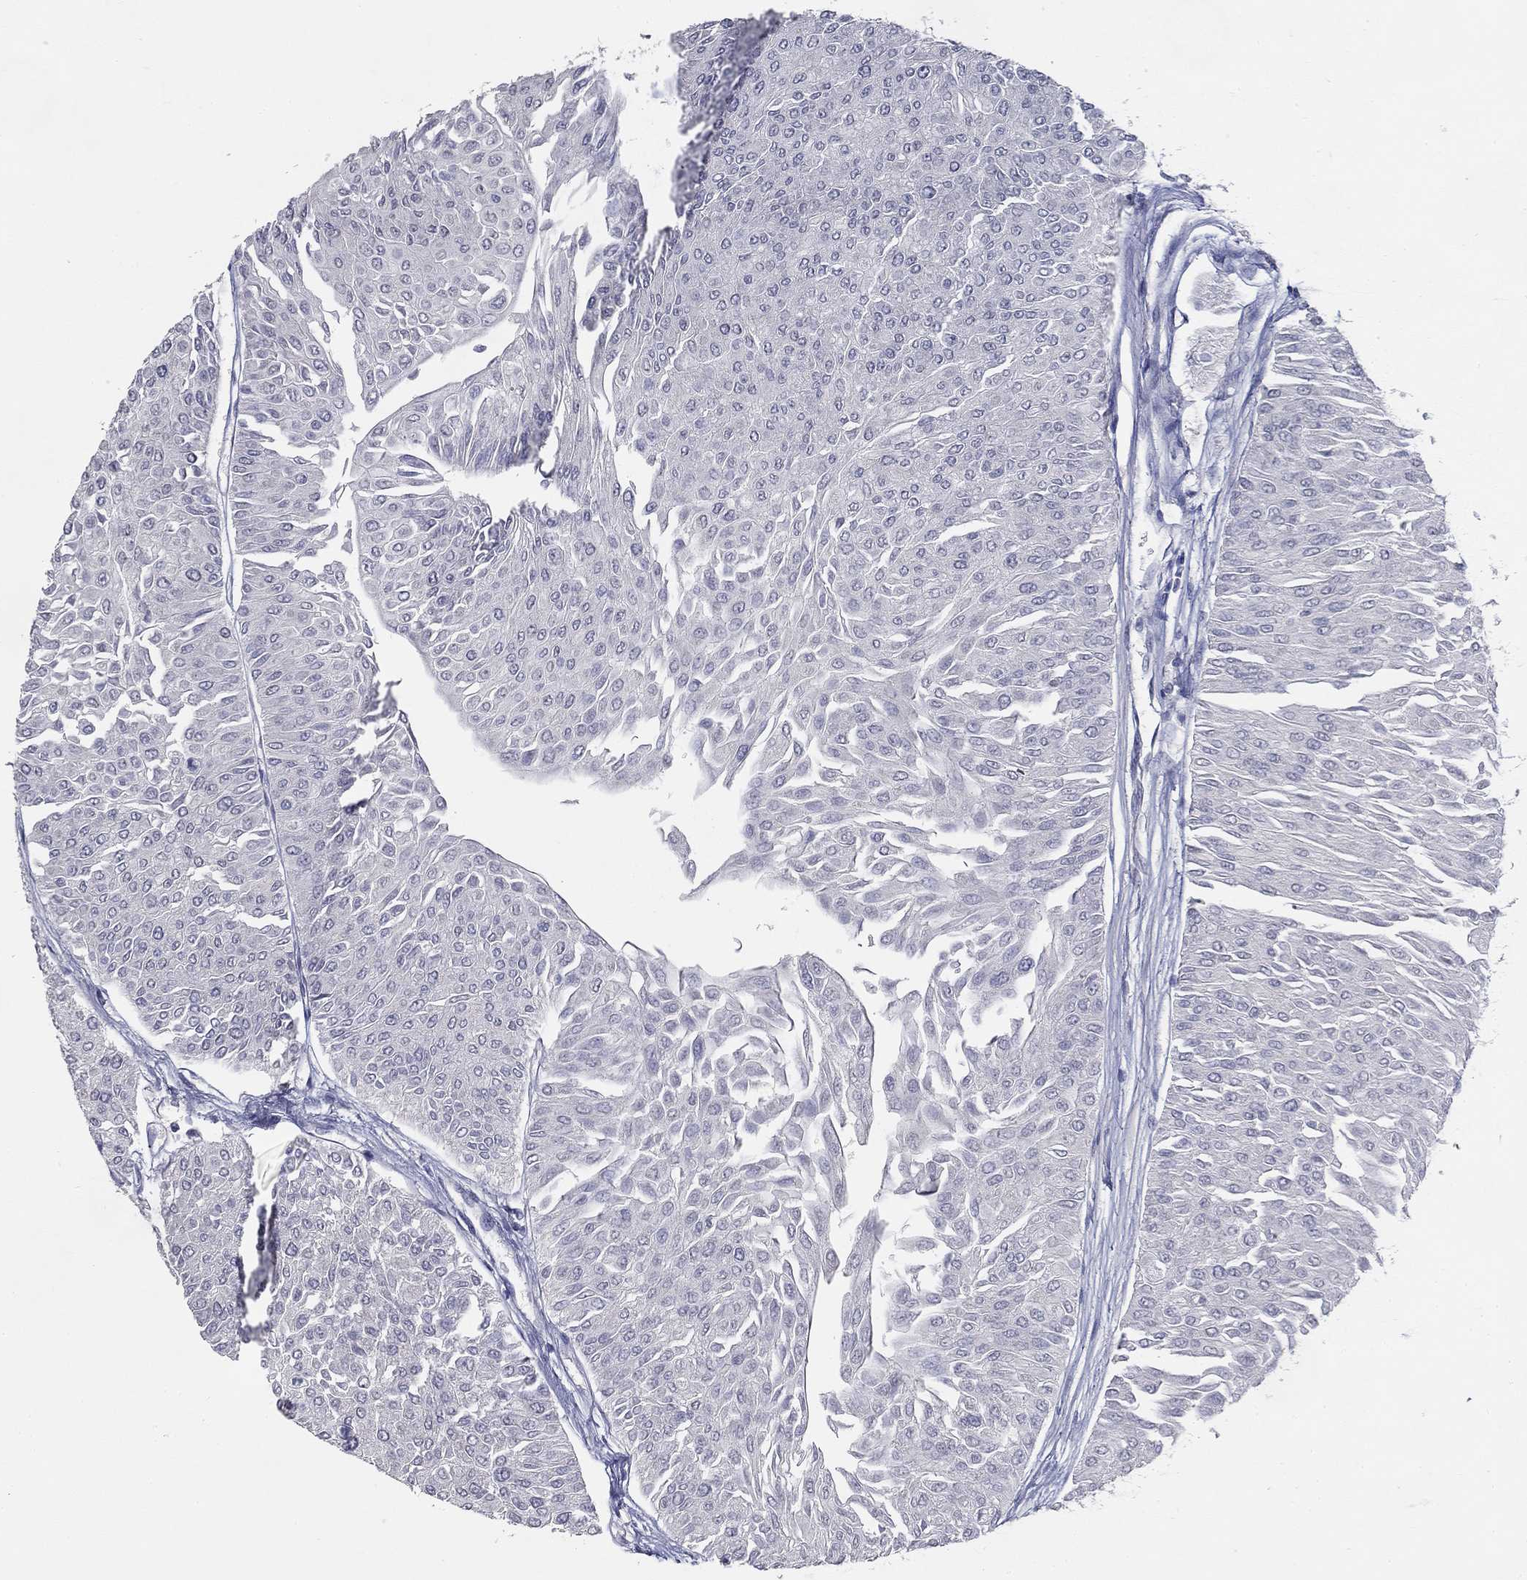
{"staining": {"intensity": "negative", "quantity": "none", "location": "none"}, "tissue": "urothelial cancer", "cell_type": "Tumor cells", "image_type": "cancer", "snomed": [{"axis": "morphology", "description": "Urothelial carcinoma, Low grade"}, {"axis": "topography", "description": "Urinary bladder"}], "caption": "Human urothelial carcinoma (low-grade) stained for a protein using immunohistochemistry reveals no expression in tumor cells.", "gene": "CD274", "patient": {"sex": "male", "age": 67}}